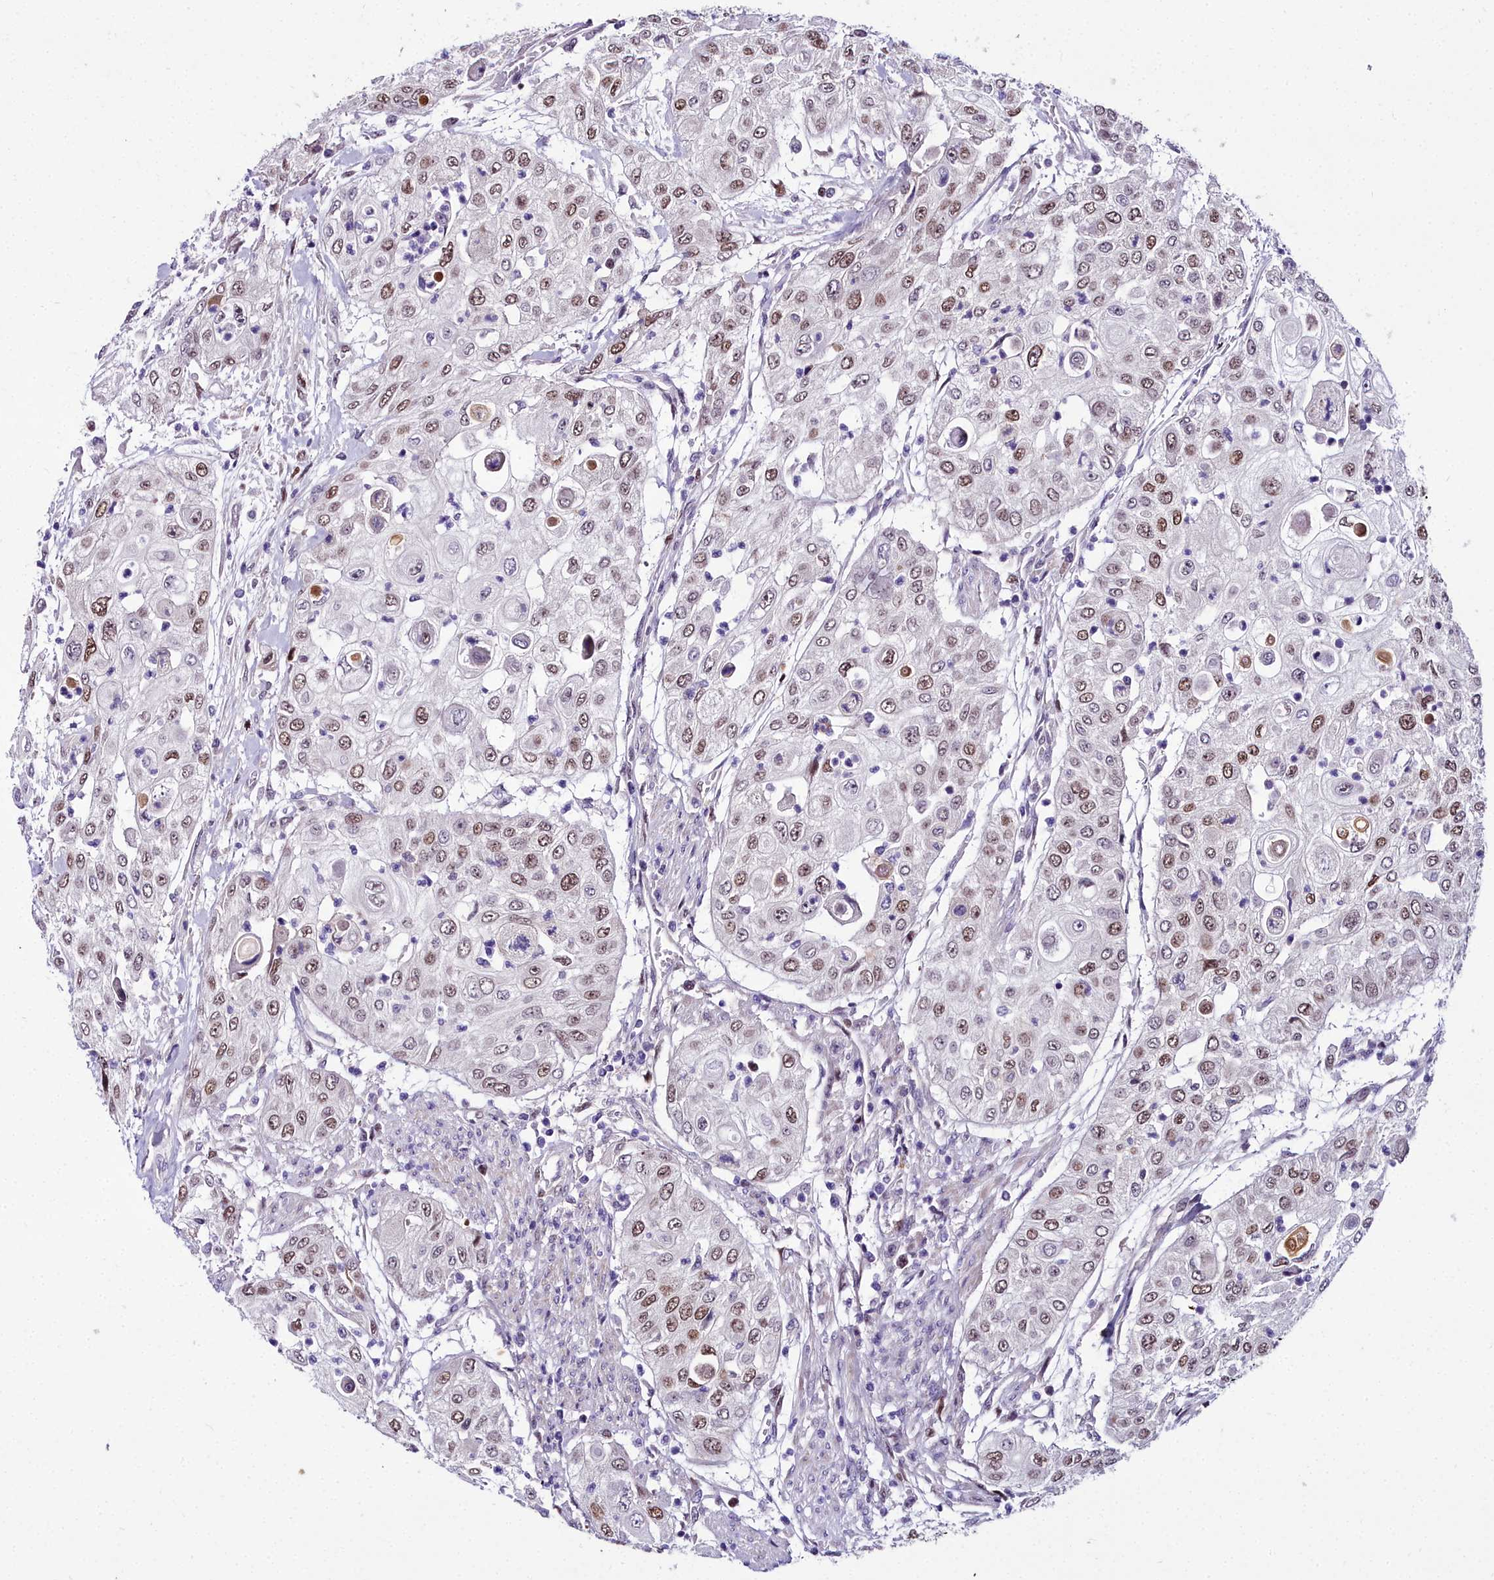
{"staining": {"intensity": "moderate", "quantity": "25%-75%", "location": "nuclear"}, "tissue": "urothelial cancer", "cell_type": "Tumor cells", "image_type": "cancer", "snomed": [{"axis": "morphology", "description": "Urothelial carcinoma, High grade"}, {"axis": "topography", "description": "Urinary bladder"}], "caption": "IHC of human urothelial carcinoma (high-grade) exhibits medium levels of moderate nuclear expression in about 25%-75% of tumor cells.", "gene": "TRIML2", "patient": {"sex": "female", "age": 79}}